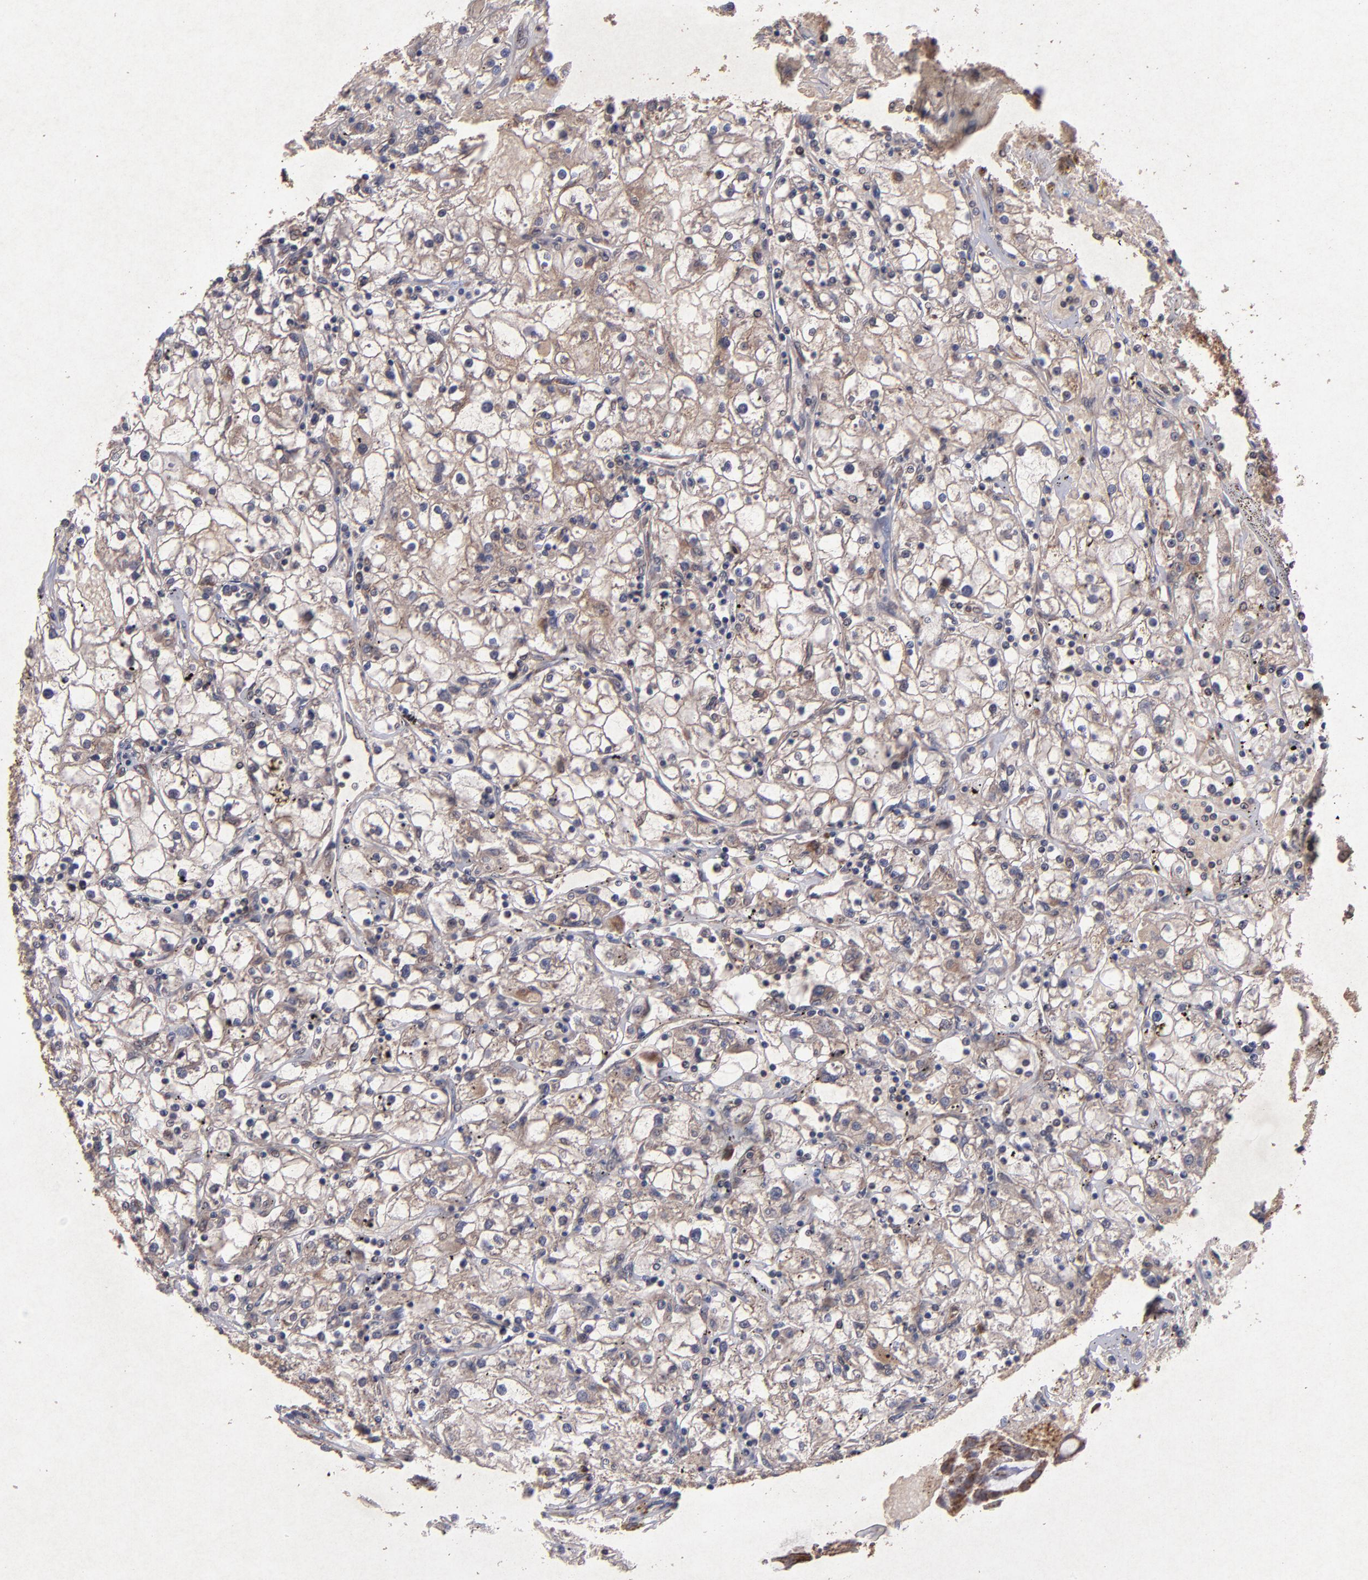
{"staining": {"intensity": "weak", "quantity": "<25%", "location": "cytoplasmic/membranous"}, "tissue": "renal cancer", "cell_type": "Tumor cells", "image_type": "cancer", "snomed": [{"axis": "morphology", "description": "Adenocarcinoma, NOS"}, {"axis": "topography", "description": "Kidney"}], "caption": "Image shows no significant protein expression in tumor cells of renal adenocarcinoma.", "gene": "TIMM9", "patient": {"sex": "male", "age": 56}}